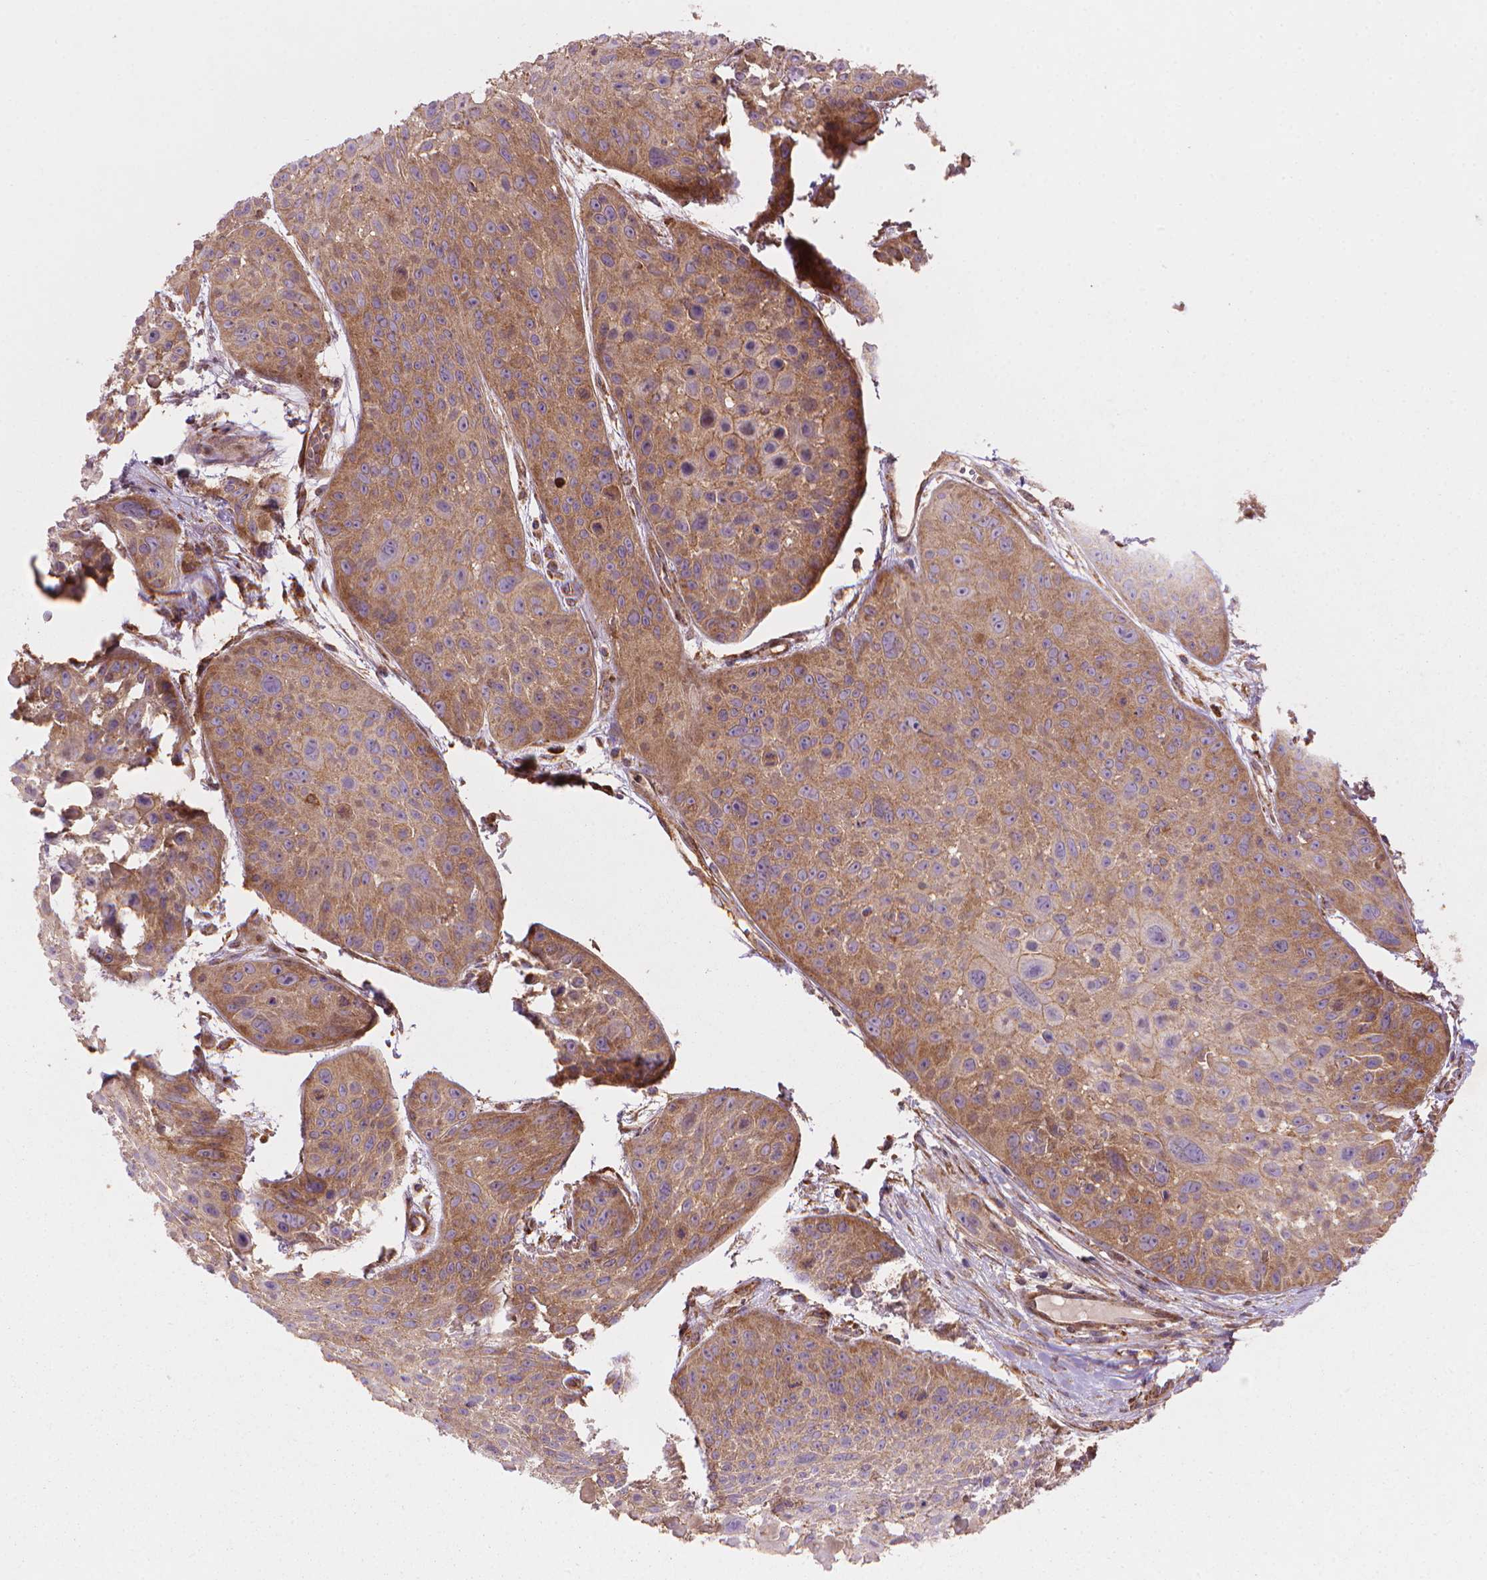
{"staining": {"intensity": "weak", "quantity": ">75%", "location": "cytoplasmic/membranous"}, "tissue": "skin cancer", "cell_type": "Tumor cells", "image_type": "cancer", "snomed": [{"axis": "morphology", "description": "Squamous cell carcinoma, NOS"}, {"axis": "topography", "description": "Skin"}, {"axis": "topography", "description": "Anal"}], "caption": "Protein expression analysis of human squamous cell carcinoma (skin) reveals weak cytoplasmic/membranous staining in approximately >75% of tumor cells.", "gene": "VARS2", "patient": {"sex": "female", "age": 75}}